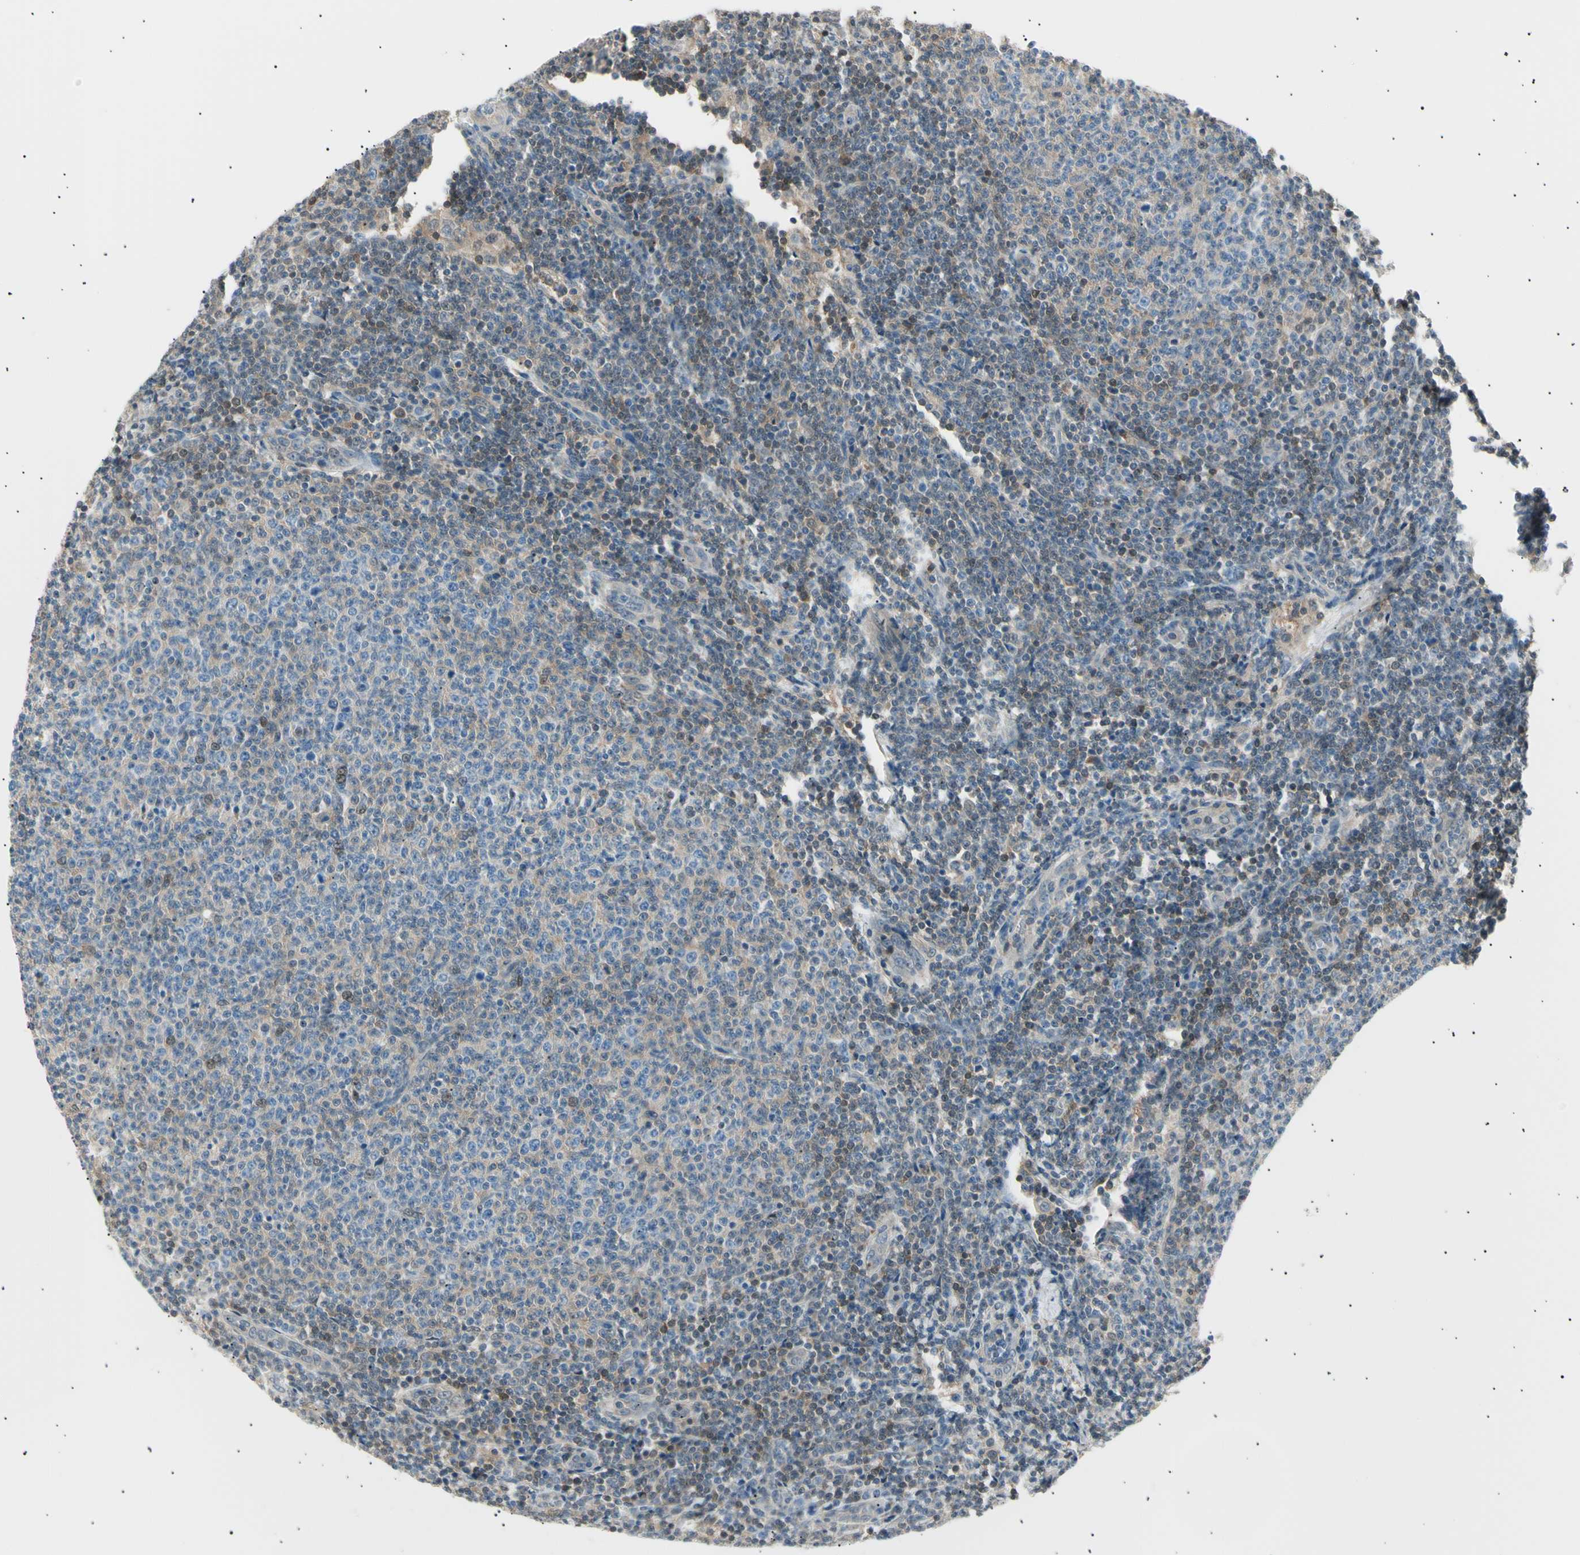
{"staining": {"intensity": "weak", "quantity": "25%-75%", "location": "cytoplasmic/membranous"}, "tissue": "lymphoma", "cell_type": "Tumor cells", "image_type": "cancer", "snomed": [{"axis": "morphology", "description": "Malignant lymphoma, non-Hodgkin's type, Low grade"}, {"axis": "topography", "description": "Lymph node"}], "caption": "There is low levels of weak cytoplasmic/membranous positivity in tumor cells of lymphoma, as demonstrated by immunohistochemical staining (brown color).", "gene": "LHPP", "patient": {"sex": "male", "age": 66}}